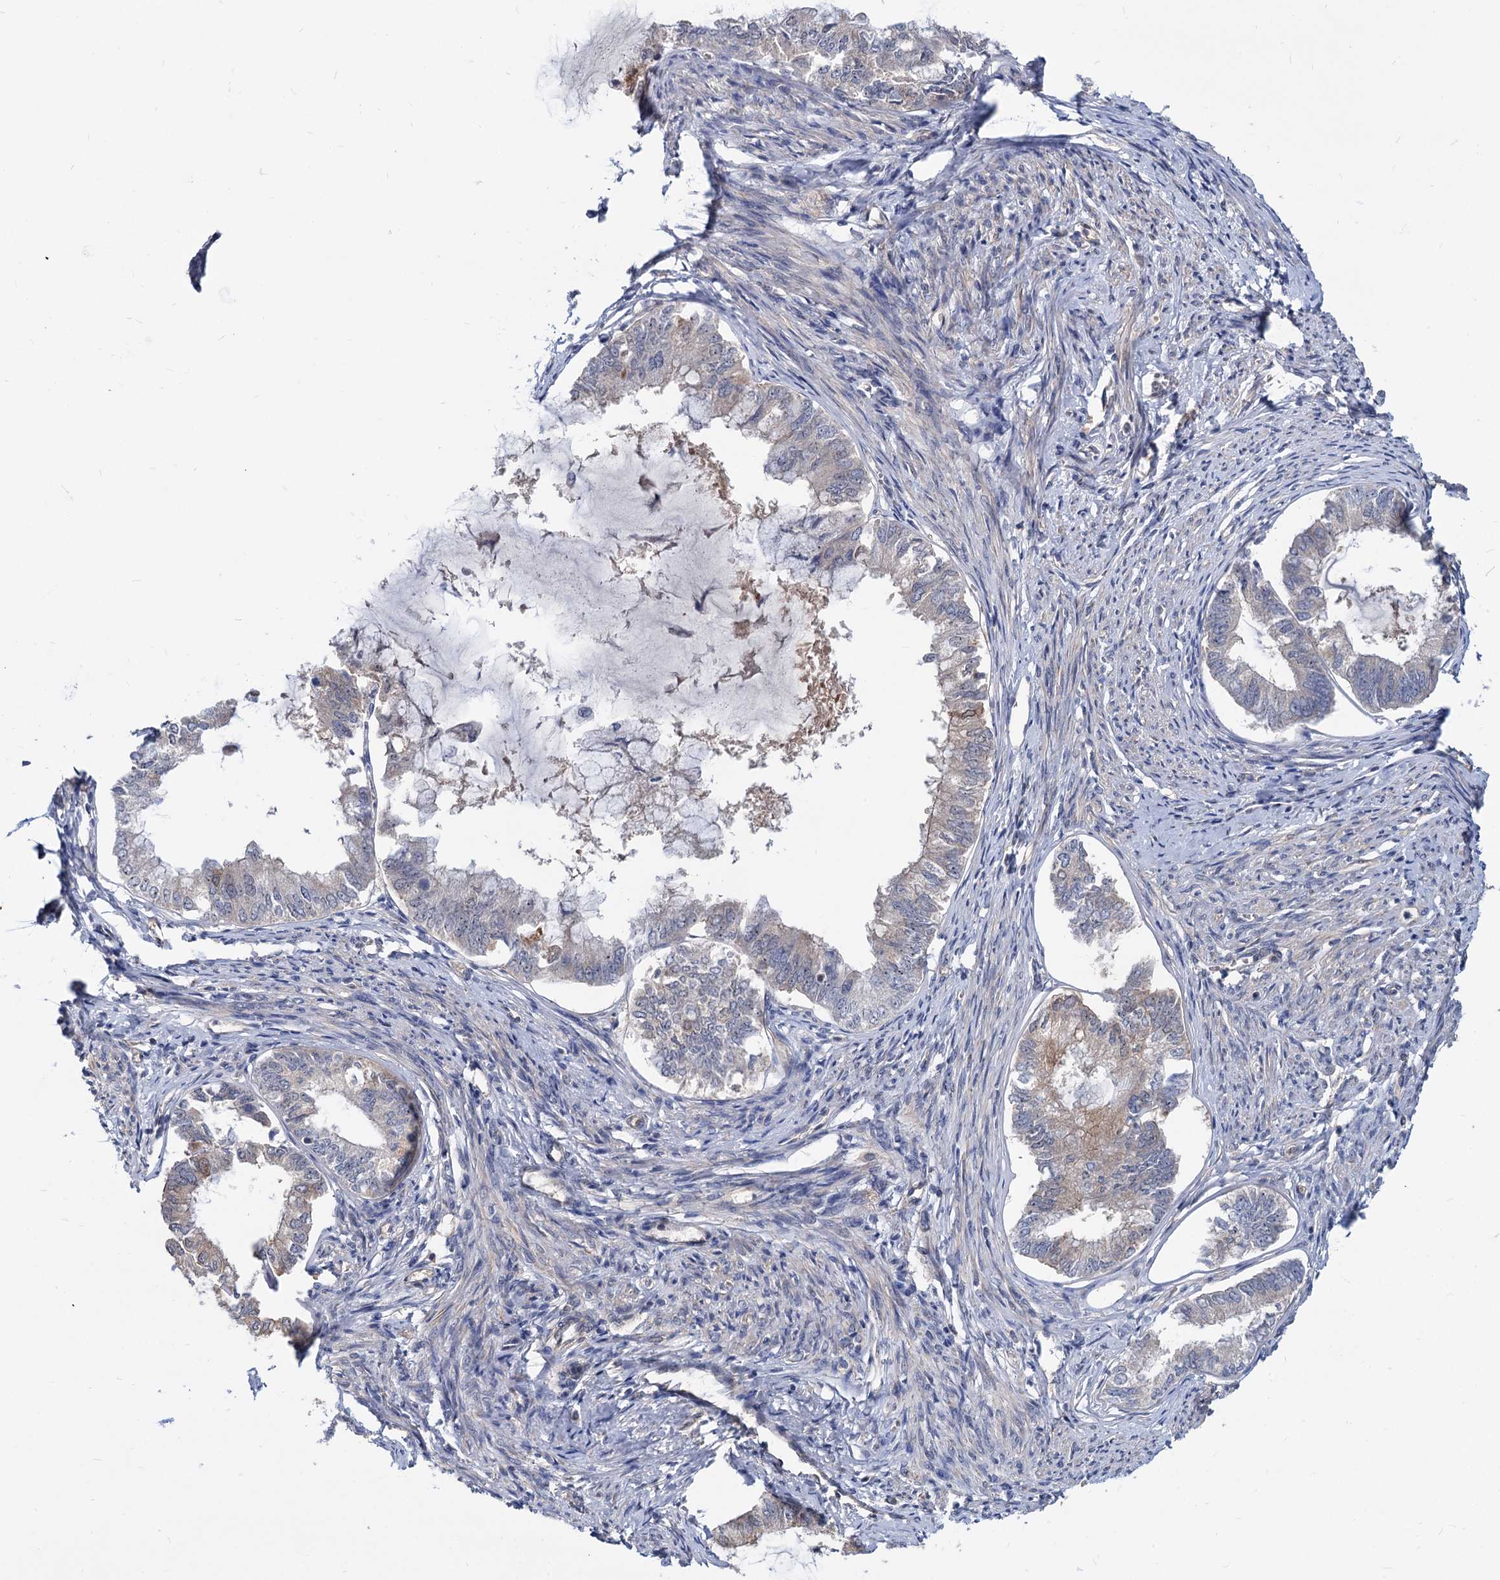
{"staining": {"intensity": "weak", "quantity": "<25%", "location": "cytoplasmic/membranous"}, "tissue": "endometrial cancer", "cell_type": "Tumor cells", "image_type": "cancer", "snomed": [{"axis": "morphology", "description": "Adenocarcinoma, NOS"}, {"axis": "topography", "description": "Endometrium"}], "caption": "The micrograph exhibits no significant expression in tumor cells of endometrial adenocarcinoma.", "gene": "SNX15", "patient": {"sex": "female", "age": 86}}